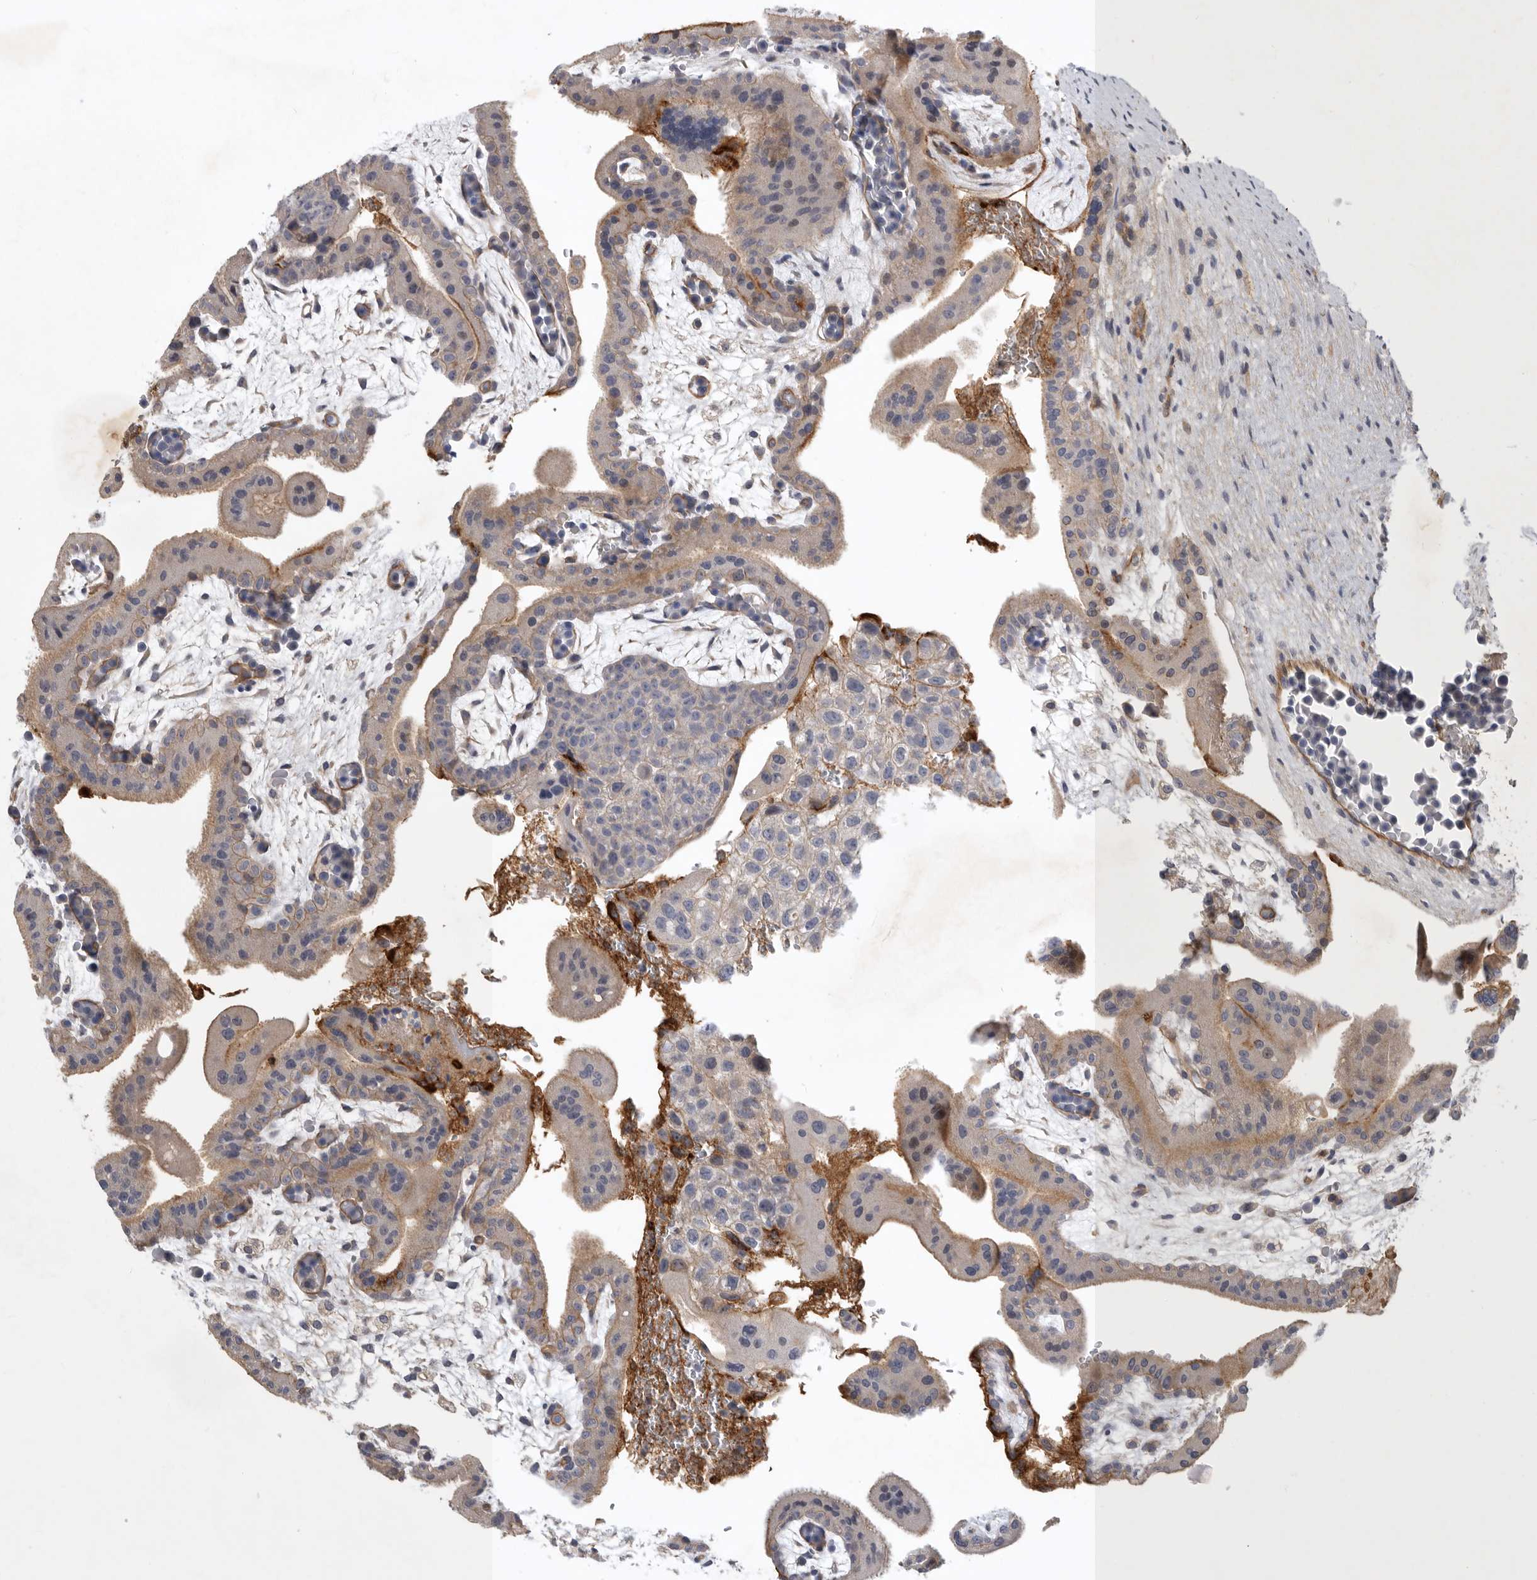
{"staining": {"intensity": "negative", "quantity": "none", "location": "none"}, "tissue": "placenta", "cell_type": "Decidual cells", "image_type": "normal", "snomed": [{"axis": "morphology", "description": "Normal tissue, NOS"}, {"axis": "topography", "description": "Placenta"}], "caption": "High power microscopy photomicrograph of an IHC micrograph of normal placenta, revealing no significant positivity in decidual cells.", "gene": "MLPH", "patient": {"sex": "female", "age": 35}}